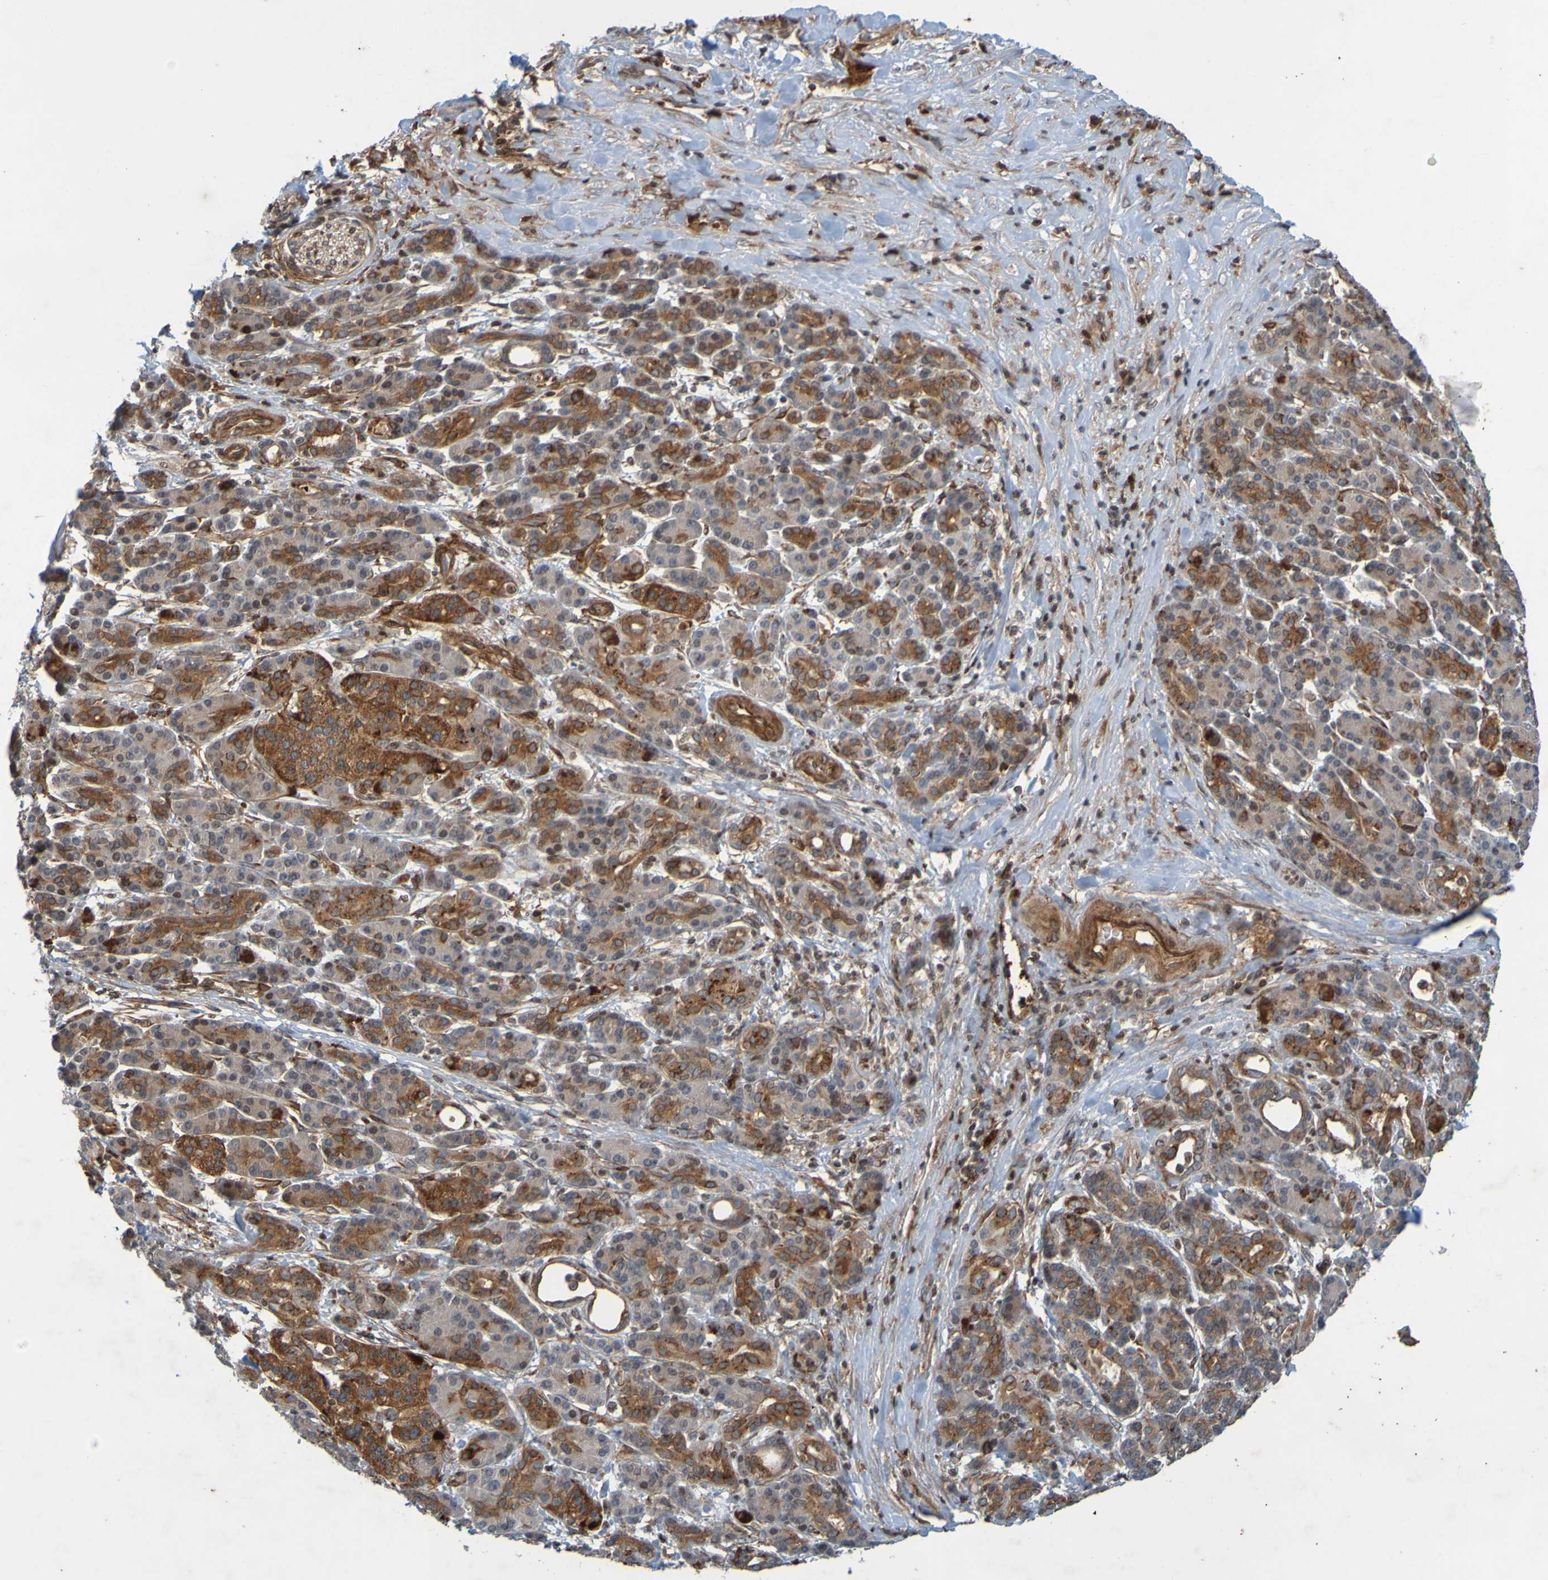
{"staining": {"intensity": "strong", "quantity": "25%-75%", "location": "cytoplasmic/membranous"}, "tissue": "pancreatic cancer", "cell_type": "Tumor cells", "image_type": "cancer", "snomed": [{"axis": "morphology", "description": "Adenocarcinoma, NOS"}, {"axis": "topography", "description": "Pancreas"}], "caption": "Protein staining of pancreatic cancer tissue exhibits strong cytoplasmic/membranous staining in about 25%-75% of tumor cells. The protein is stained brown, and the nuclei are stained in blue (DAB IHC with brightfield microscopy, high magnification).", "gene": "GUCY1A1", "patient": {"sex": "female", "age": 77}}